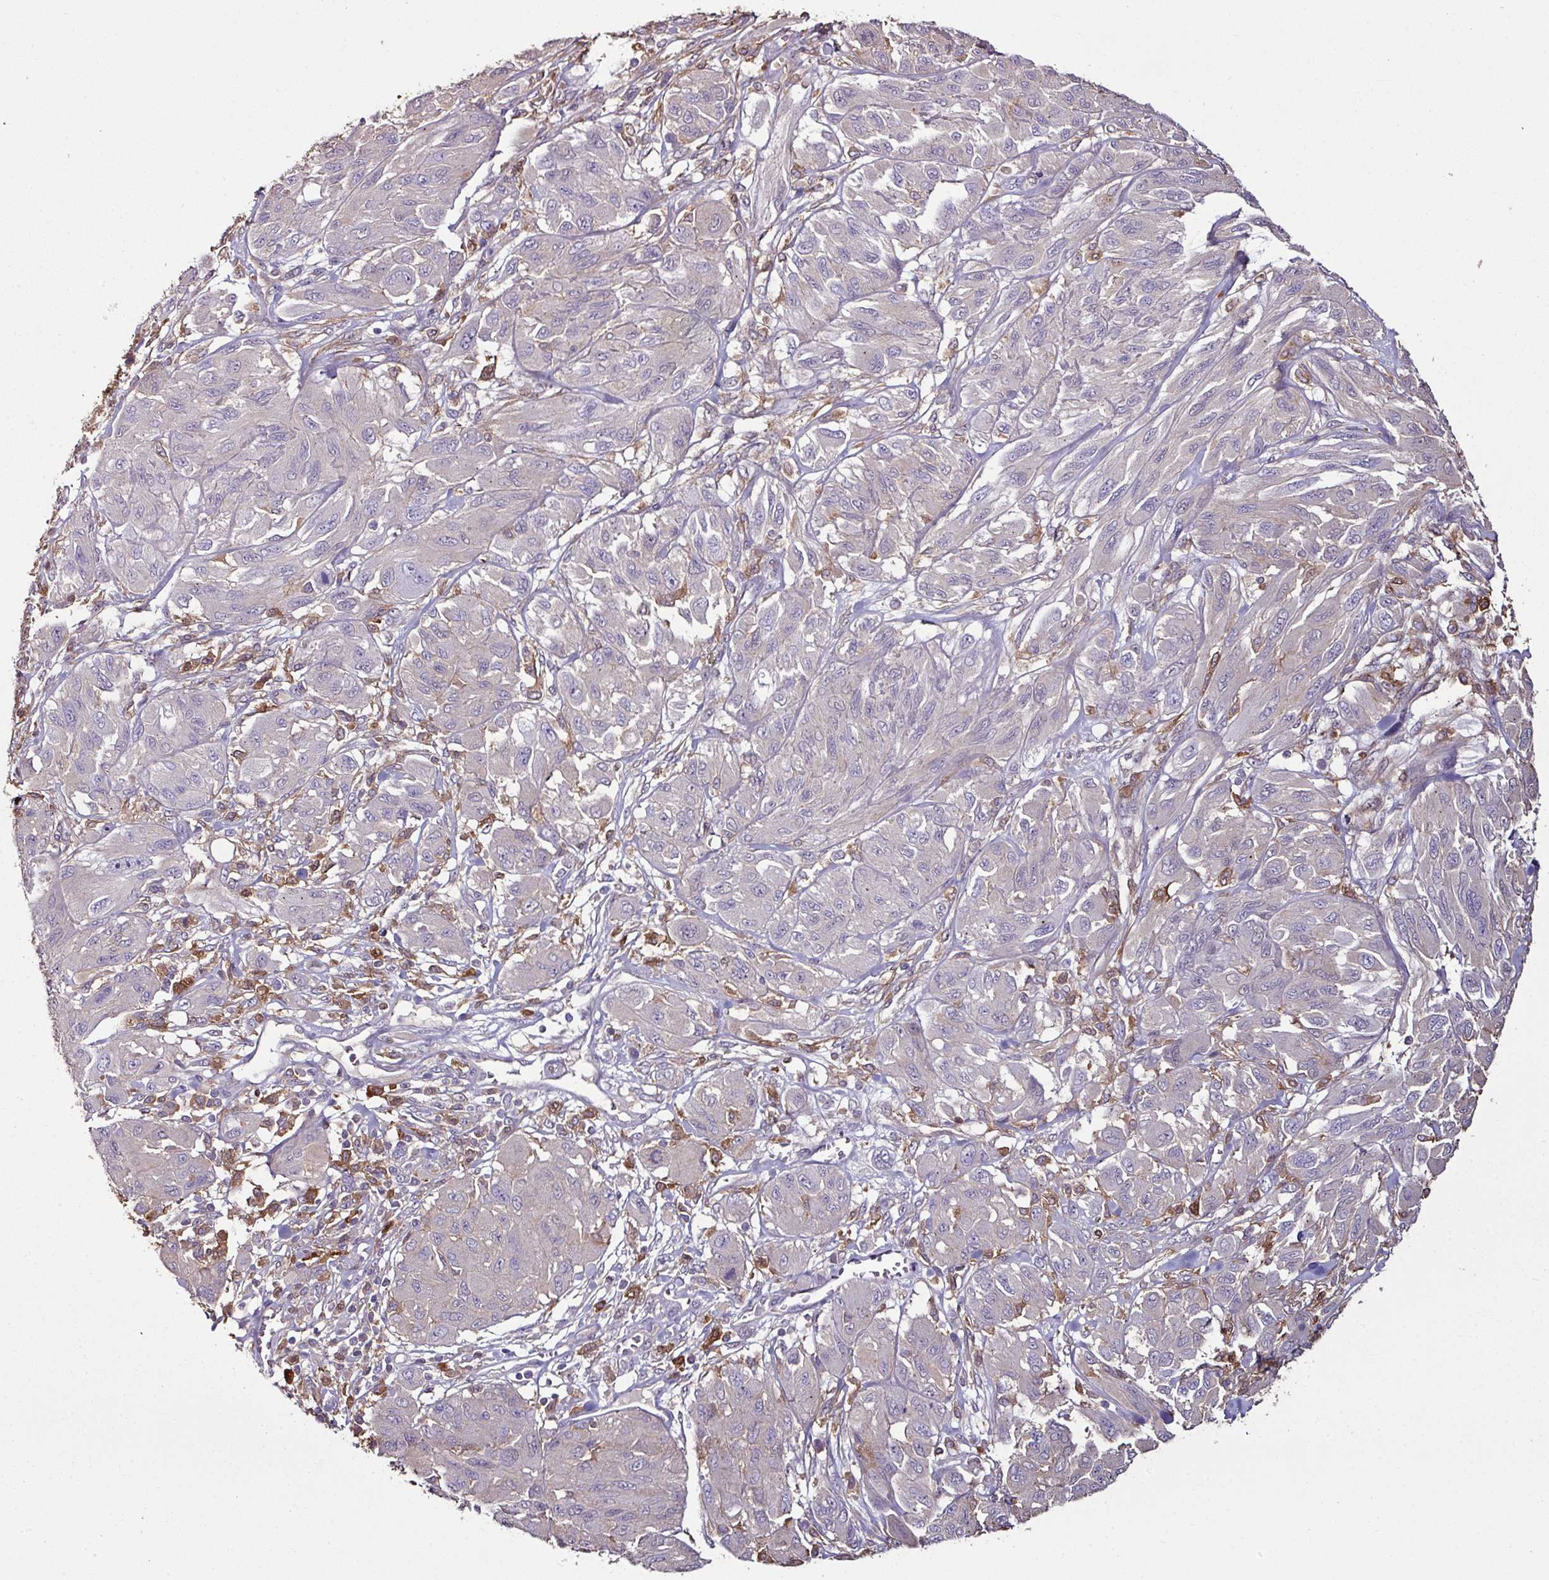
{"staining": {"intensity": "moderate", "quantity": "<25%", "location": "cytoplasmic/membranous"}, "tissue": "melanoma", "cell_type": "Tumor cells", "image_type": "cancer", "snomed": [{"axis": "morphology", "description": "Malignant melanoma, NOS"}, {"axis": "topography", "description": "Skin"}], "caption": "The micrograph exhibits a brown stain indicating the presence of a protein in the cytoplasmic/membranous of tumor cells in melanoma.", "gene": "GNPDA1", "patient": {"sex": "female", "age": 91}}